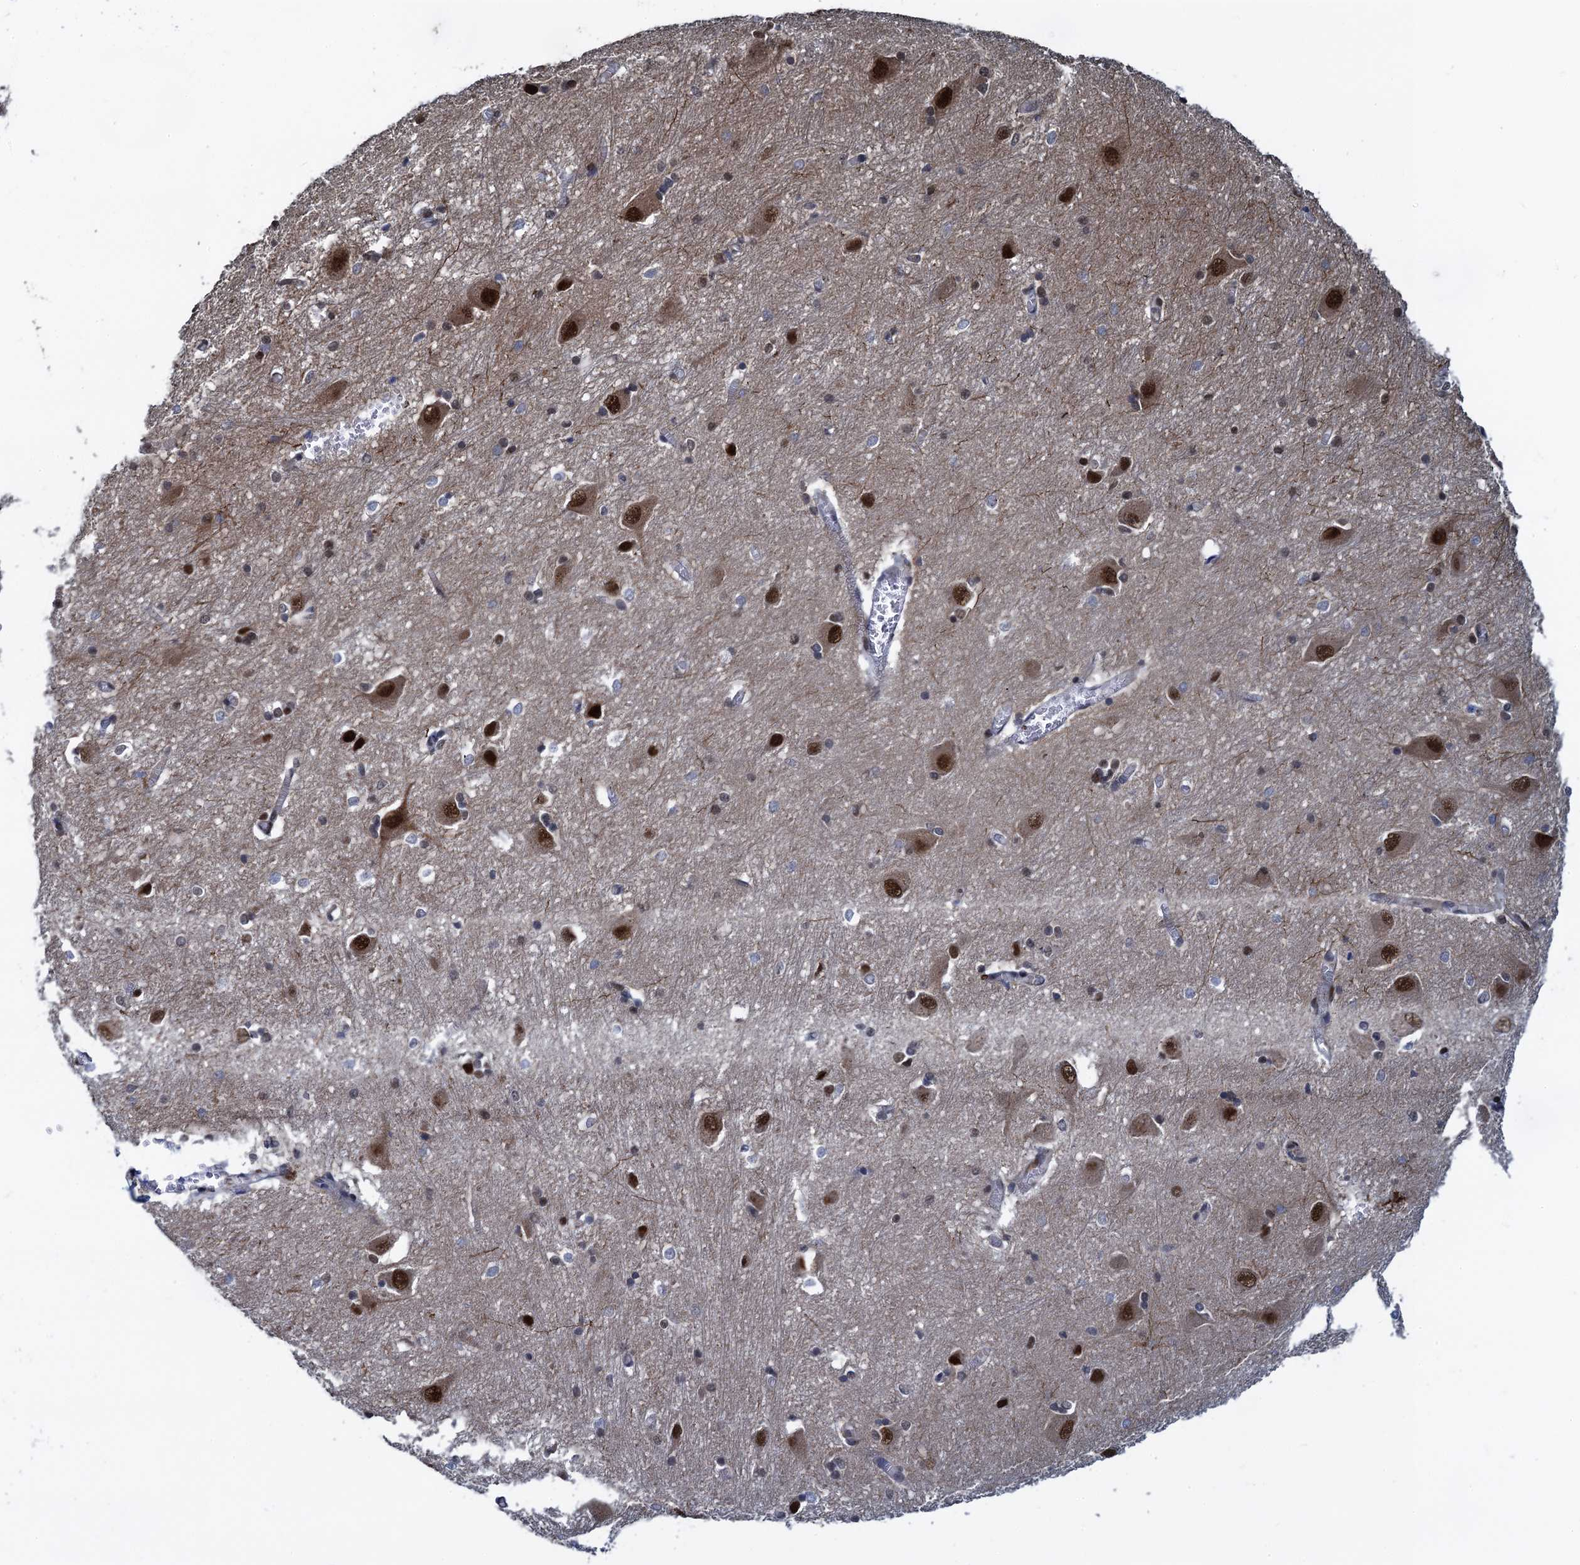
{"staining": {"intensity": "moderate", "quantity": "<25%", "location": "nuclear"}, "tissue": "caudate", "cell_type": "Glial cells", "image_type": "normal", "snomed": [{"axis": "morphology", "description": "Normal tissue, NOS"}, {"axis": "topography", "description": "Lateral ventricle wall"}], "caption": "Approximately <25% of glial cells in benign caudate exhibit moderate nuclear protein staining as visualized by brown immunohistochemical staining.", "gene": "ATOSA", "patient": {"sex": "male", "age": 37}}